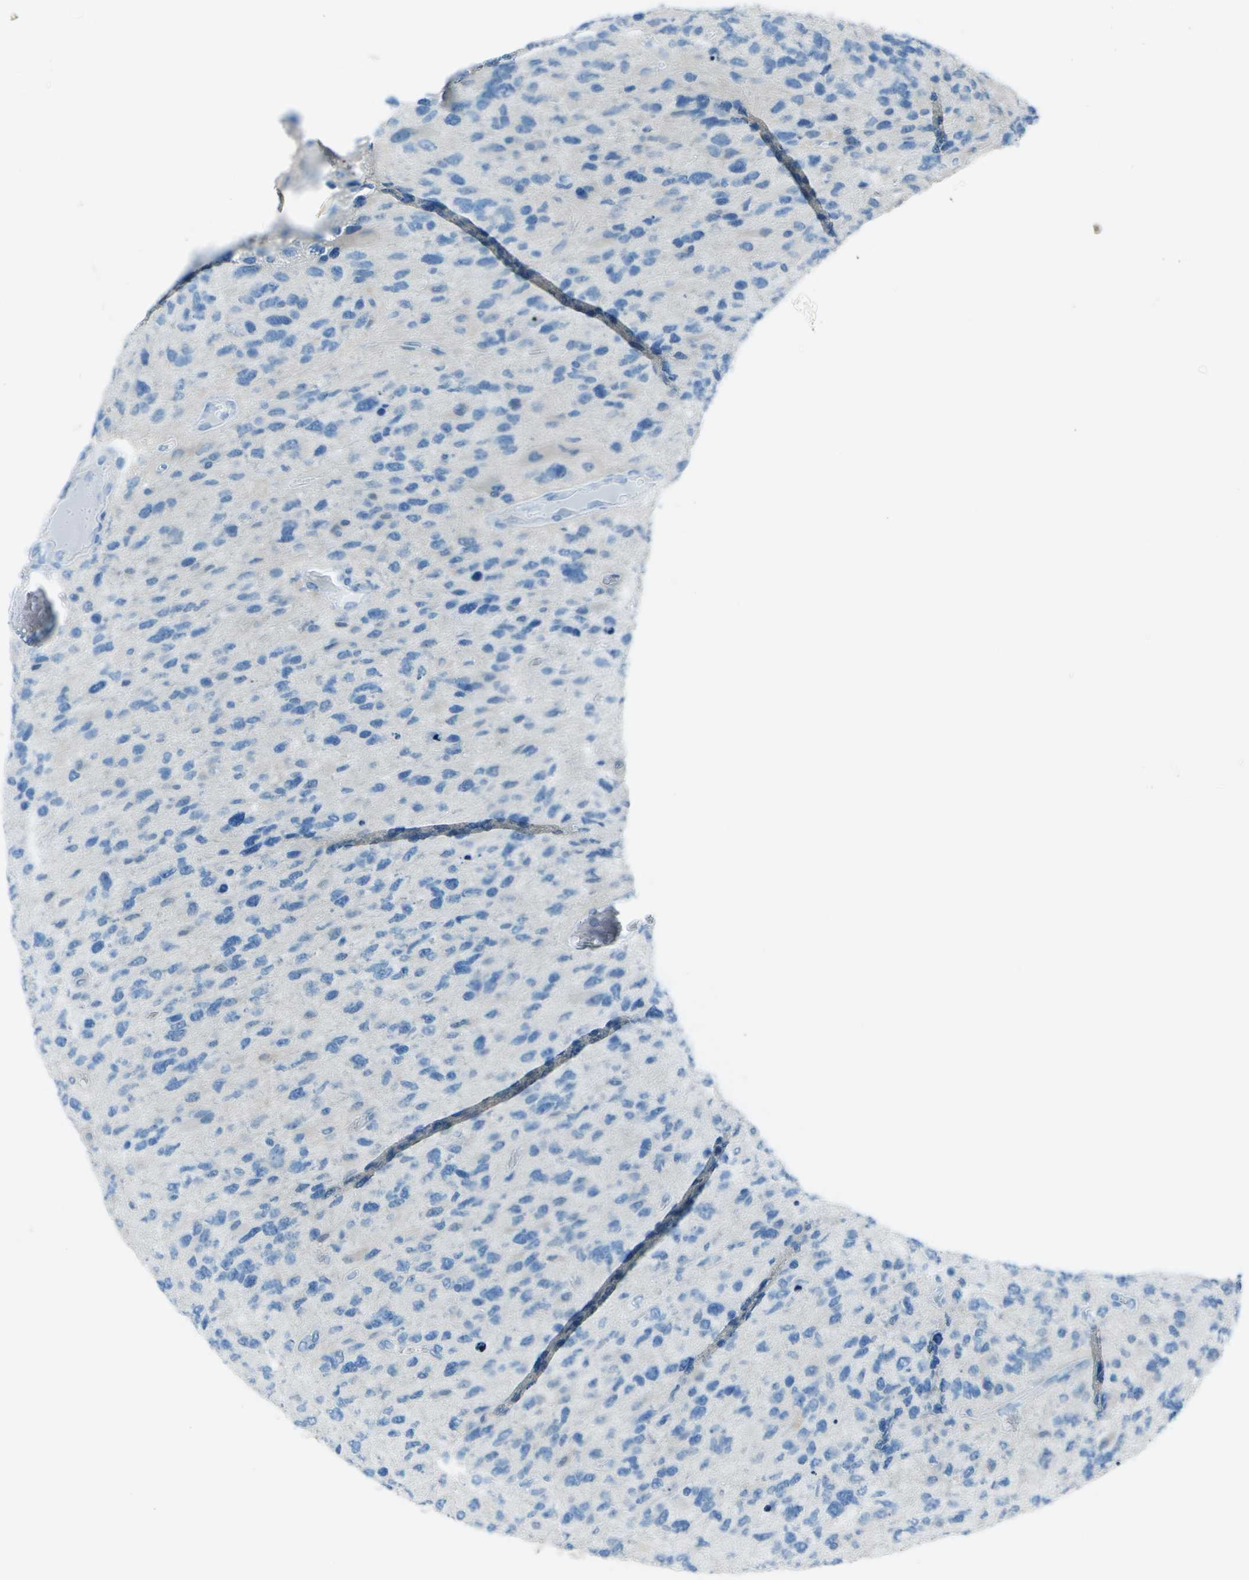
{"staining": {"intensity": "negative", "quantity": "none", "location": "none"}, "tissue": "glioma", "cell_type": "Tumor cells", "image_type": "cancer", "snomed": [{"axis": "morphology", "description": "Glioma, malignant, High grade"}, {"axis": "topography", "description": "Brain"}], "caption": "Image shows no protein positivity in tumor cells of malignant glioma (high-grade) tissue.", "gene": "ASL", "patient": {"sex": "female", "age": 58}}